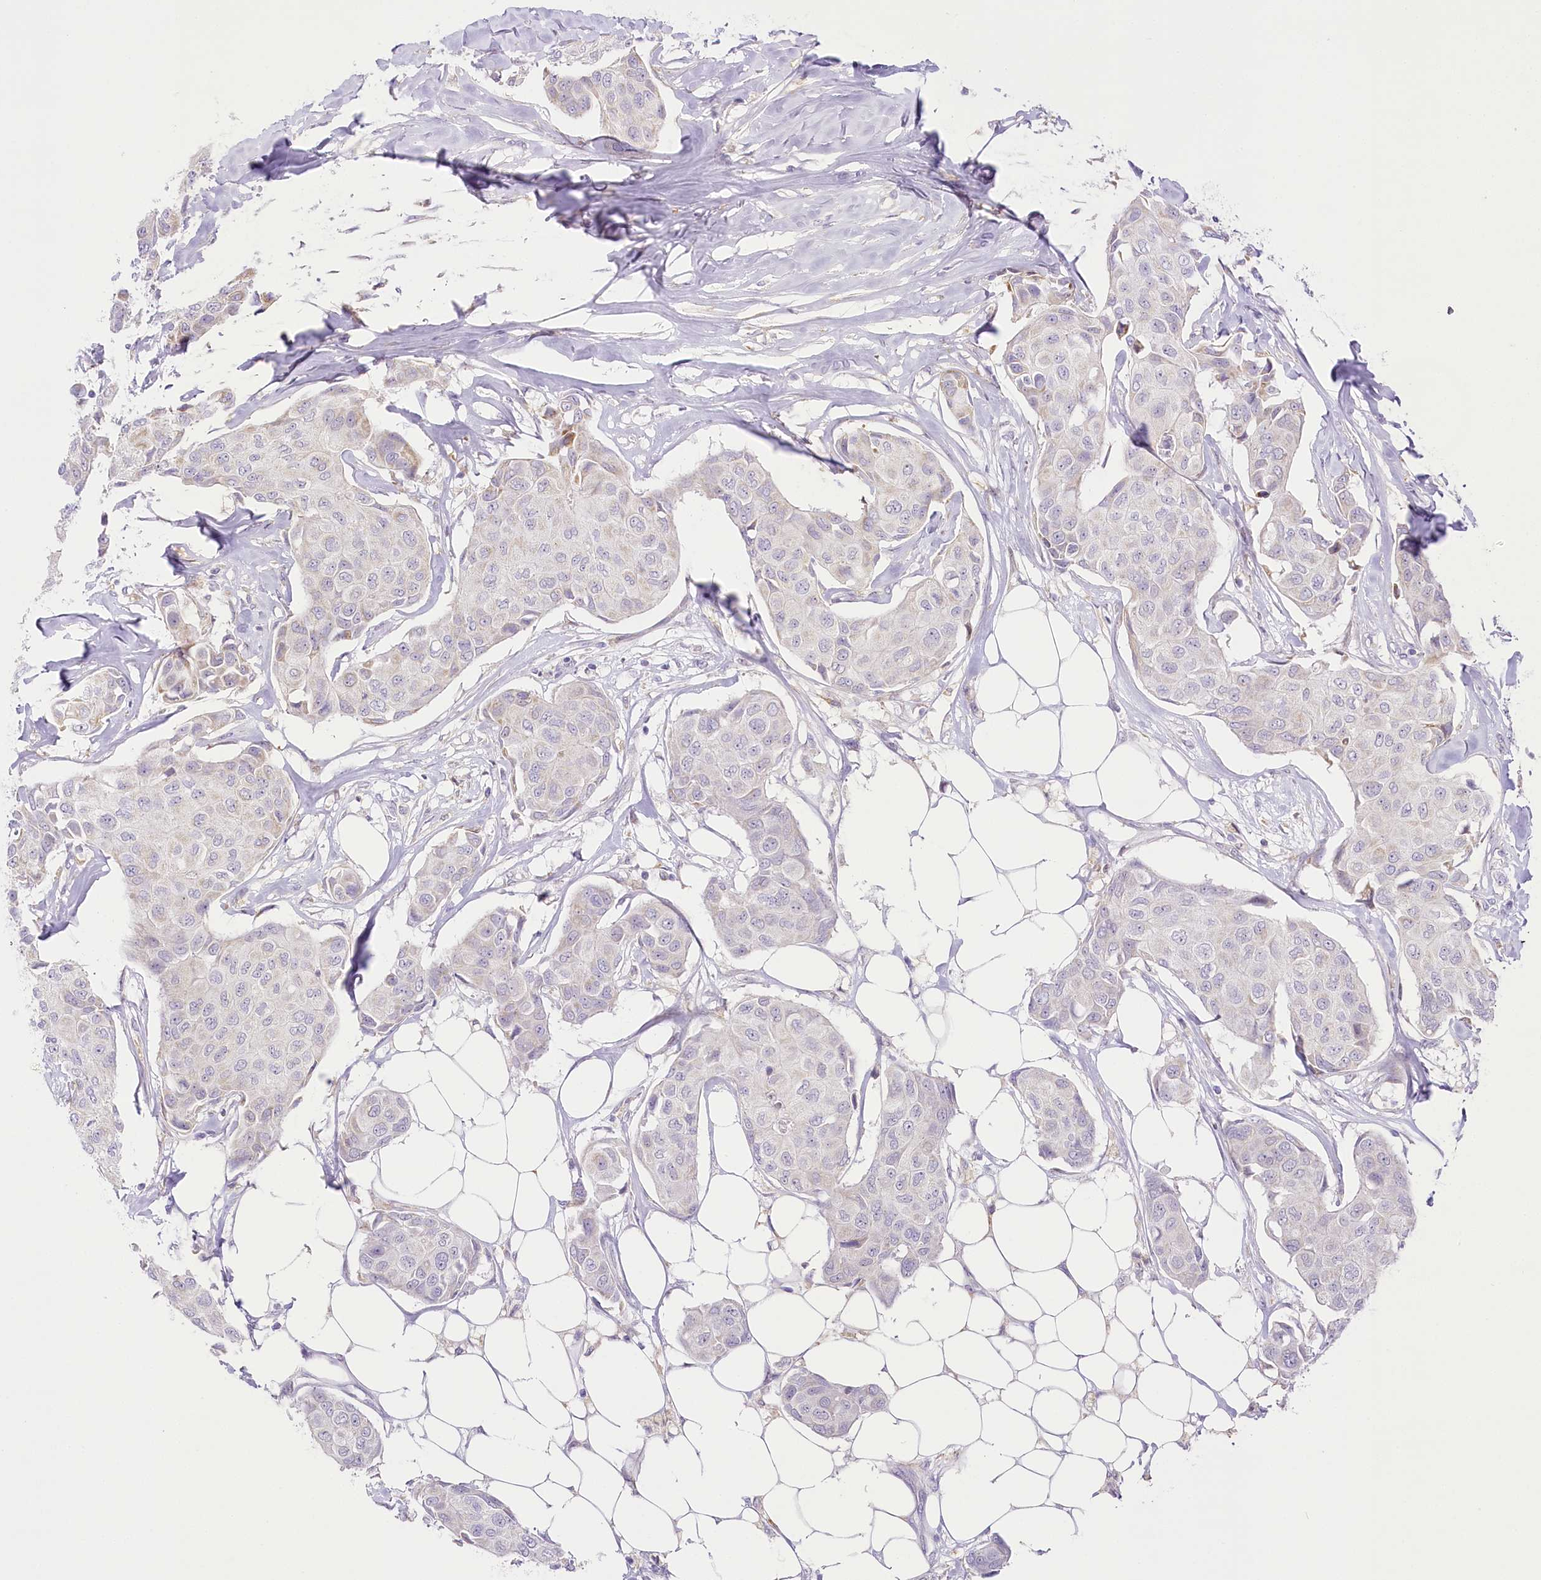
{"staining": {"intensity": "negative", "quantity": "none", "location": "none"}, "tissue": "breast cancer", "cell_type": "Tumor cells", "image_type": "cancer", "snomed": [{"axis": "morphology", "description": "Duct carcinoma"}, {"axis": "topography", "description": "Breast"}], "caption": "Human breast cancer stained for a protein using IHC shows no positivity in tumor cells.", "gene": "CCDC30", "patient": {"sex": "female", "age": 80}}